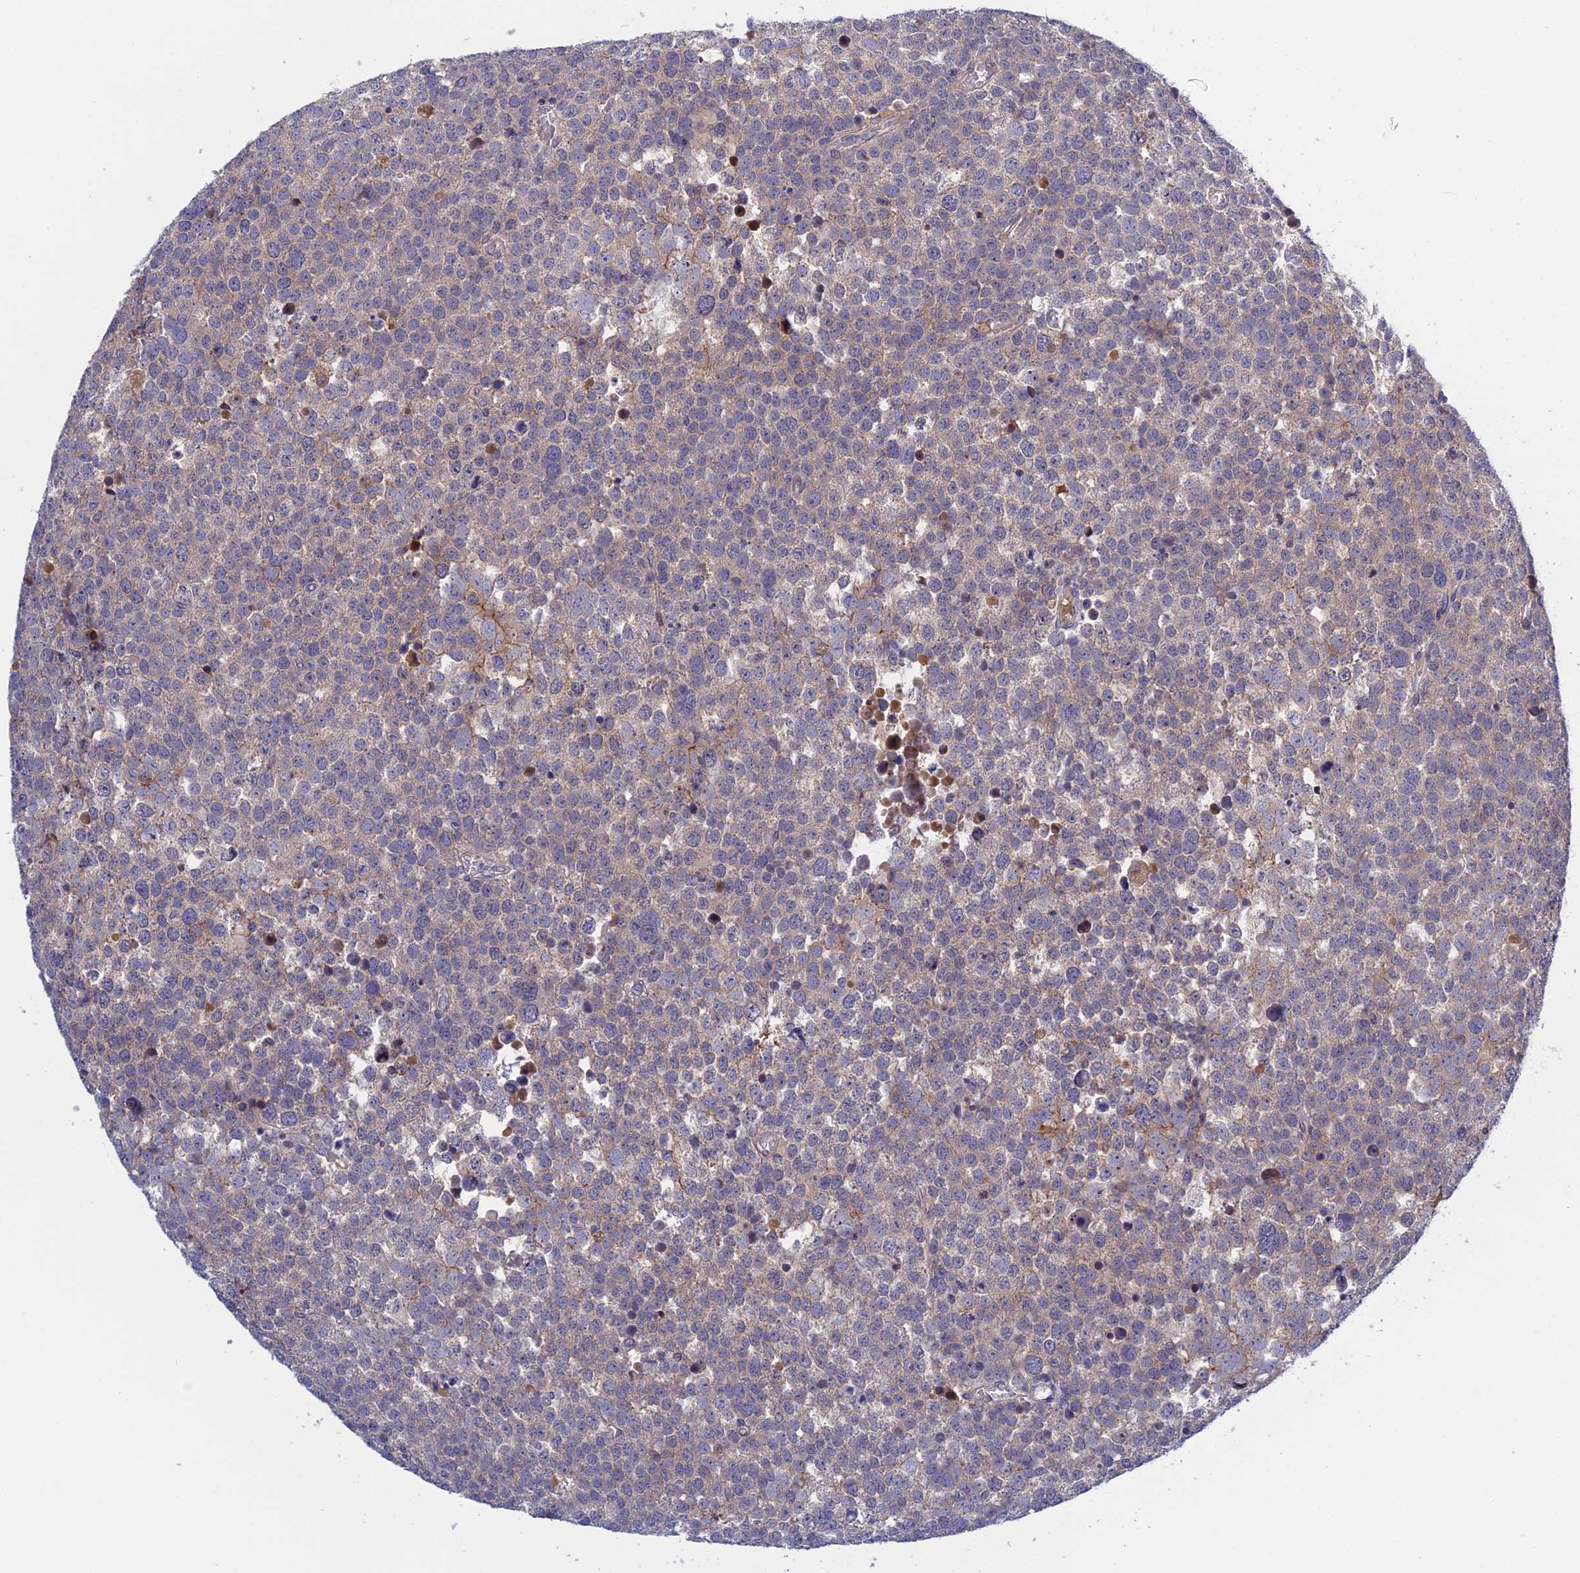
{"staining": {"intensity": "negative", "quantity": "none", "location": "none"}, "tissue": "testis cancer", "cell_type": "Tumor cells", "image_type": "cancer", "snomed": [{"axis": "morphology", "description": "Seminoma, NOS"}, {"axis": "topography", "description": "Testis"}], "caption": "Human seminoma (testis) stained for a protein using immunohistochemistry (IHC) demonstrates no positivity in tumor cells.", "gene": "CRACD", "patient": {"sex": "male", "age": 71}}